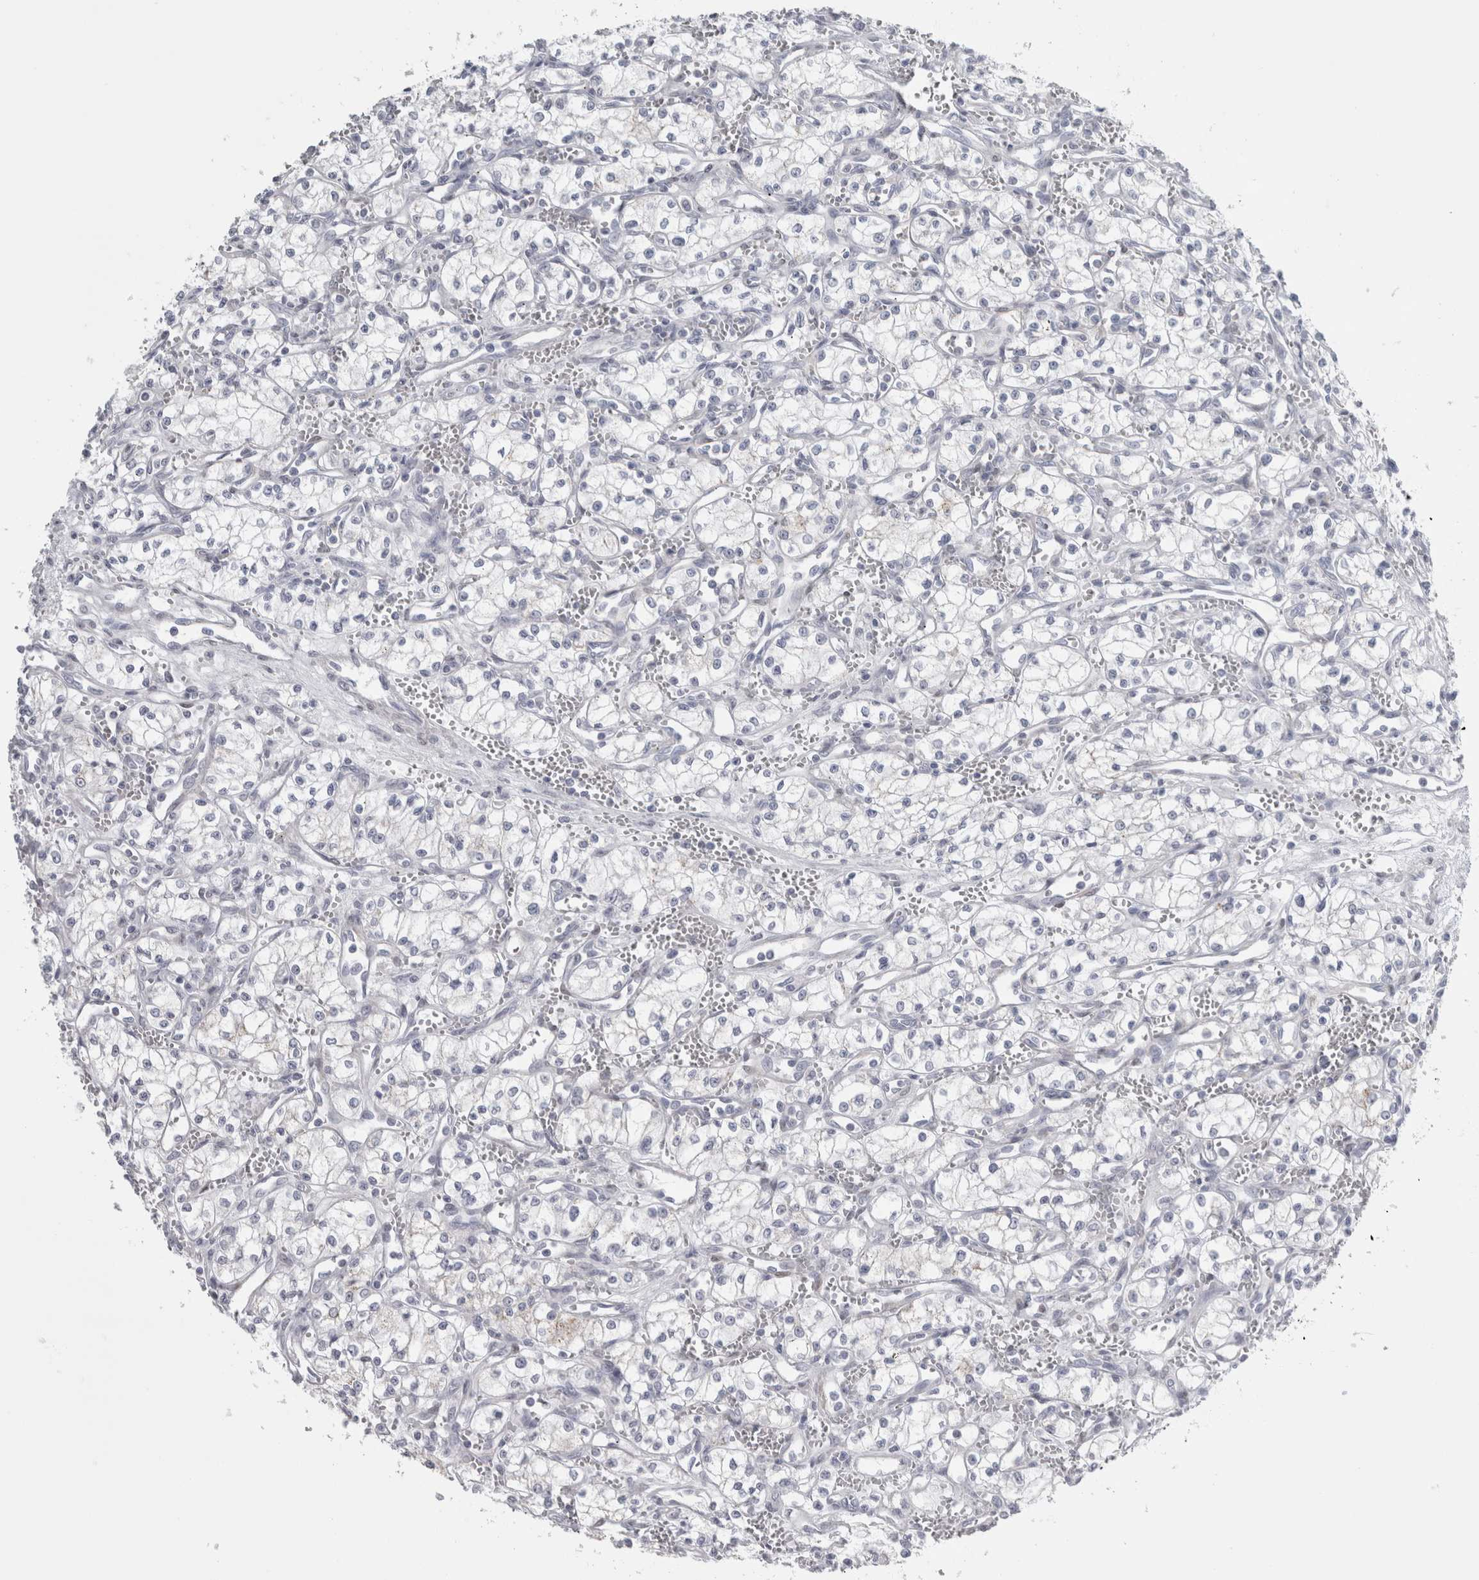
{"staining": {"intensity": "negative", "quantity": "none", "location": "none"}, "tissue": "renal cancer", "cell_type": "Tumor cells", "image_type": "cancer", "snomed": [{"axis": "morphology", "description": "Adenocarcinoma, NOS"}, {"axis": "topography", "description": "Kidney"}], "caption": "IHC histopathology image of human renal adenocarcinoma stained for a protein (brown), which demonstrates no expression in tumor cells. (Stains: DAB IHC with hematoxylin counter stain, Microscopy: brightfield microscopy at high magnification).", "gene": "PLIN1", "patient": {"sex": "male", "age": 59}}